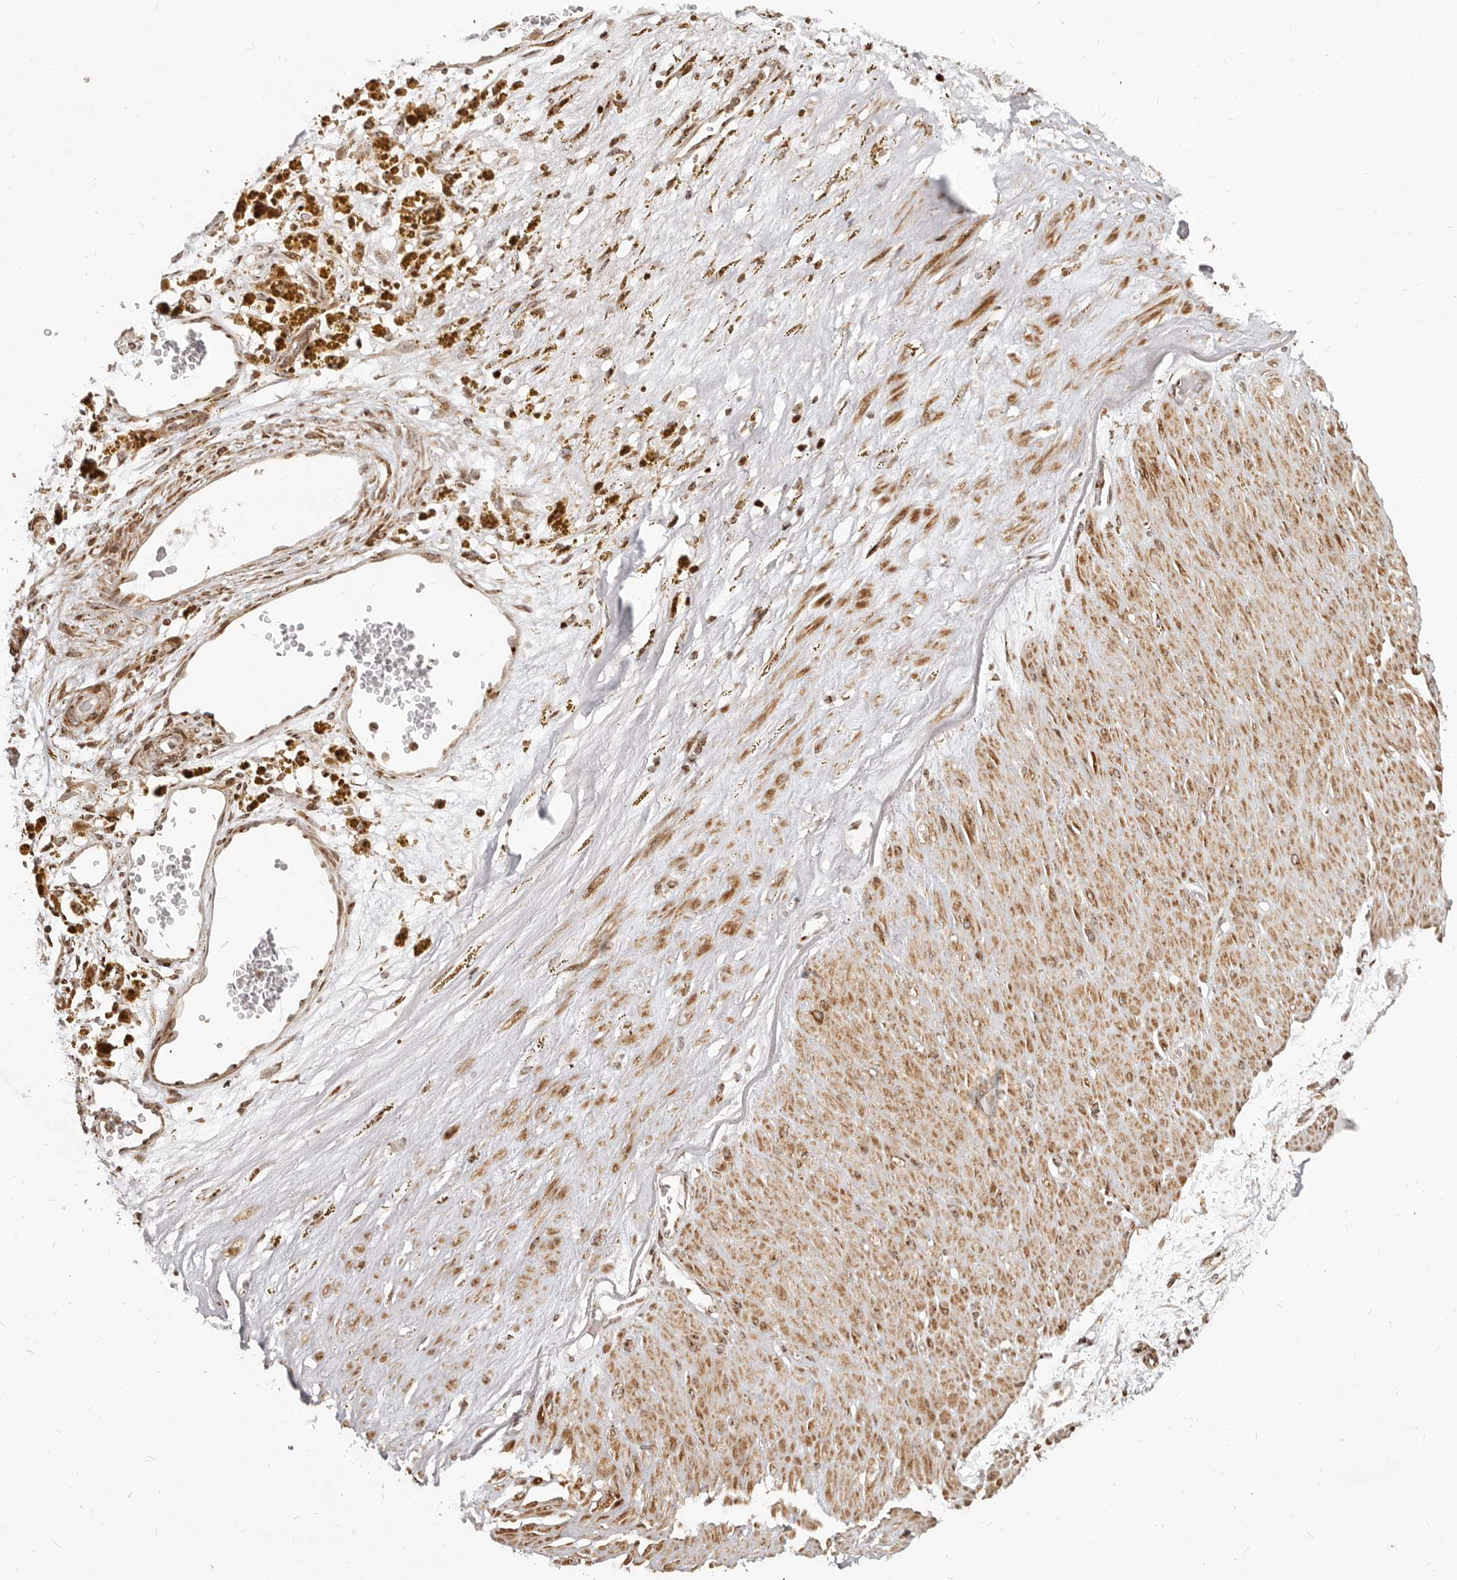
{"staining": {"intensity": "weak", "quantity": "25%-75%", "location": "cytoplasmic/membranous"}, "tissue": "adipose tissue", "cell_type": "Adipocytes", "image_type": "normal", "snomed": [{"axis": "morphology", "description": "Normal tissue, NOS"}, {"axis": "topography", "description": "Soft tissue"}], "caption": "Immunohistochemical staining of normal adipose tissue shows weak cytoplasmic/membranous protein staining in approximately 25%-75% of adipocytes. Nuclei are stained in blue.", "gene": "TRIM4", "patient": {"sex": "male", "age": 72}}